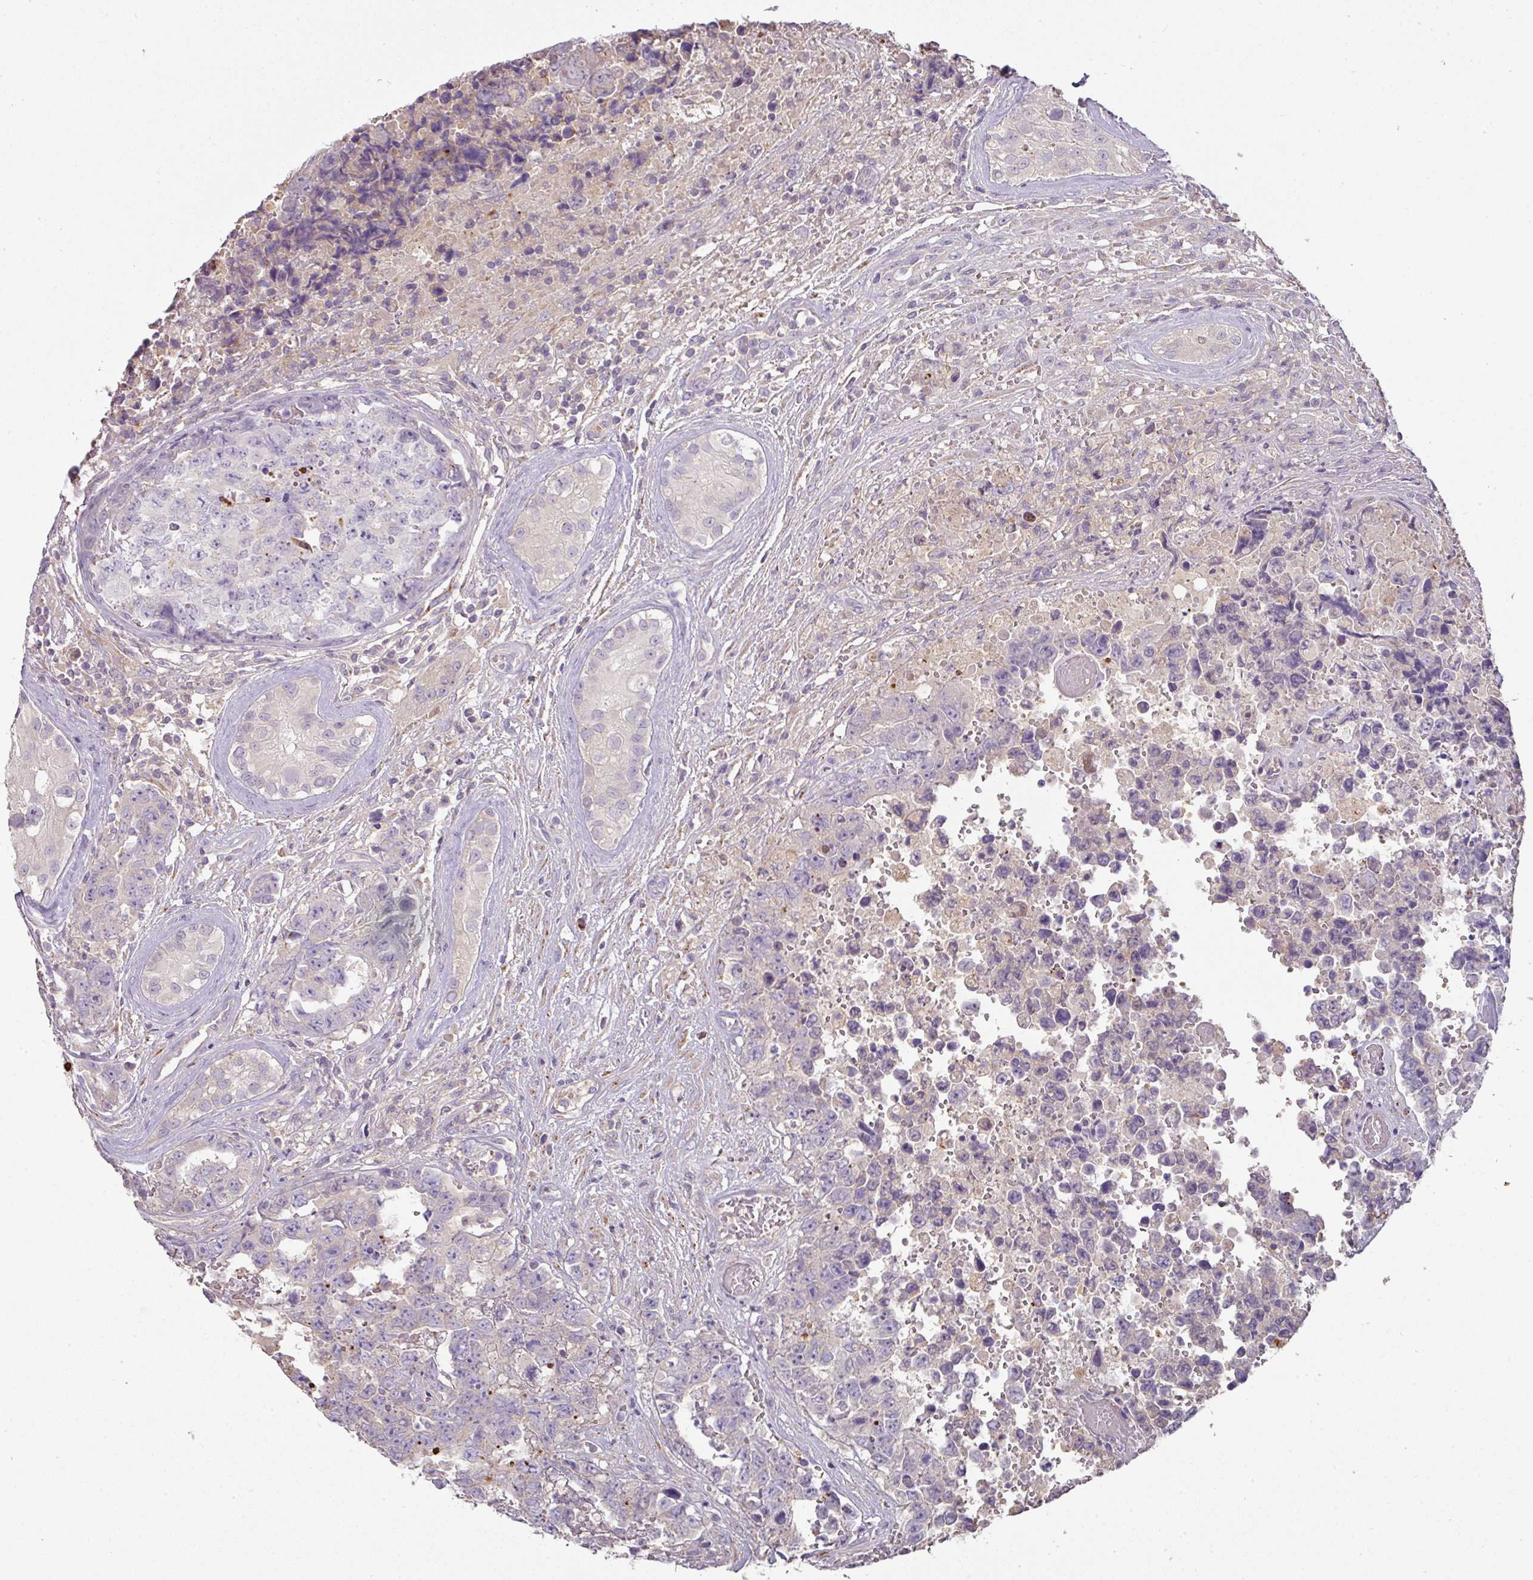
{"staining": {"intensity": "weak", "quantity": "<25%", "location": "cytoplasmic/membranous"}, "tissue": "testis cancer", "cell_type": "Tumor cells", "image_type": "cancer", "snomed": [{"axis": "morphology", "description": "Normal tissue, NOS"}, {"axis": "morphology", "description": "Carcinoma, Embryonal, NOS"}, {"axis": "topography", "description": "Testis"}, {"axis": "topography", "description": "Epididymis"}], "caption": "Immunohistochemistry (IHC) micrograph of neoplastic tissue: testis cancer stained with DAB (3,3'-diaminobenzidine) shows no significant protein staining in tumor cells. The staining was performed using DAB (3,3'-diaminobenzidine) to visualize the protein expression in brown, while the nuclei were stained in blue with hematoxylin (Magnification: 20x).", "gene": "CCZ1", "patient": {"sex": "male", "age": 25}}